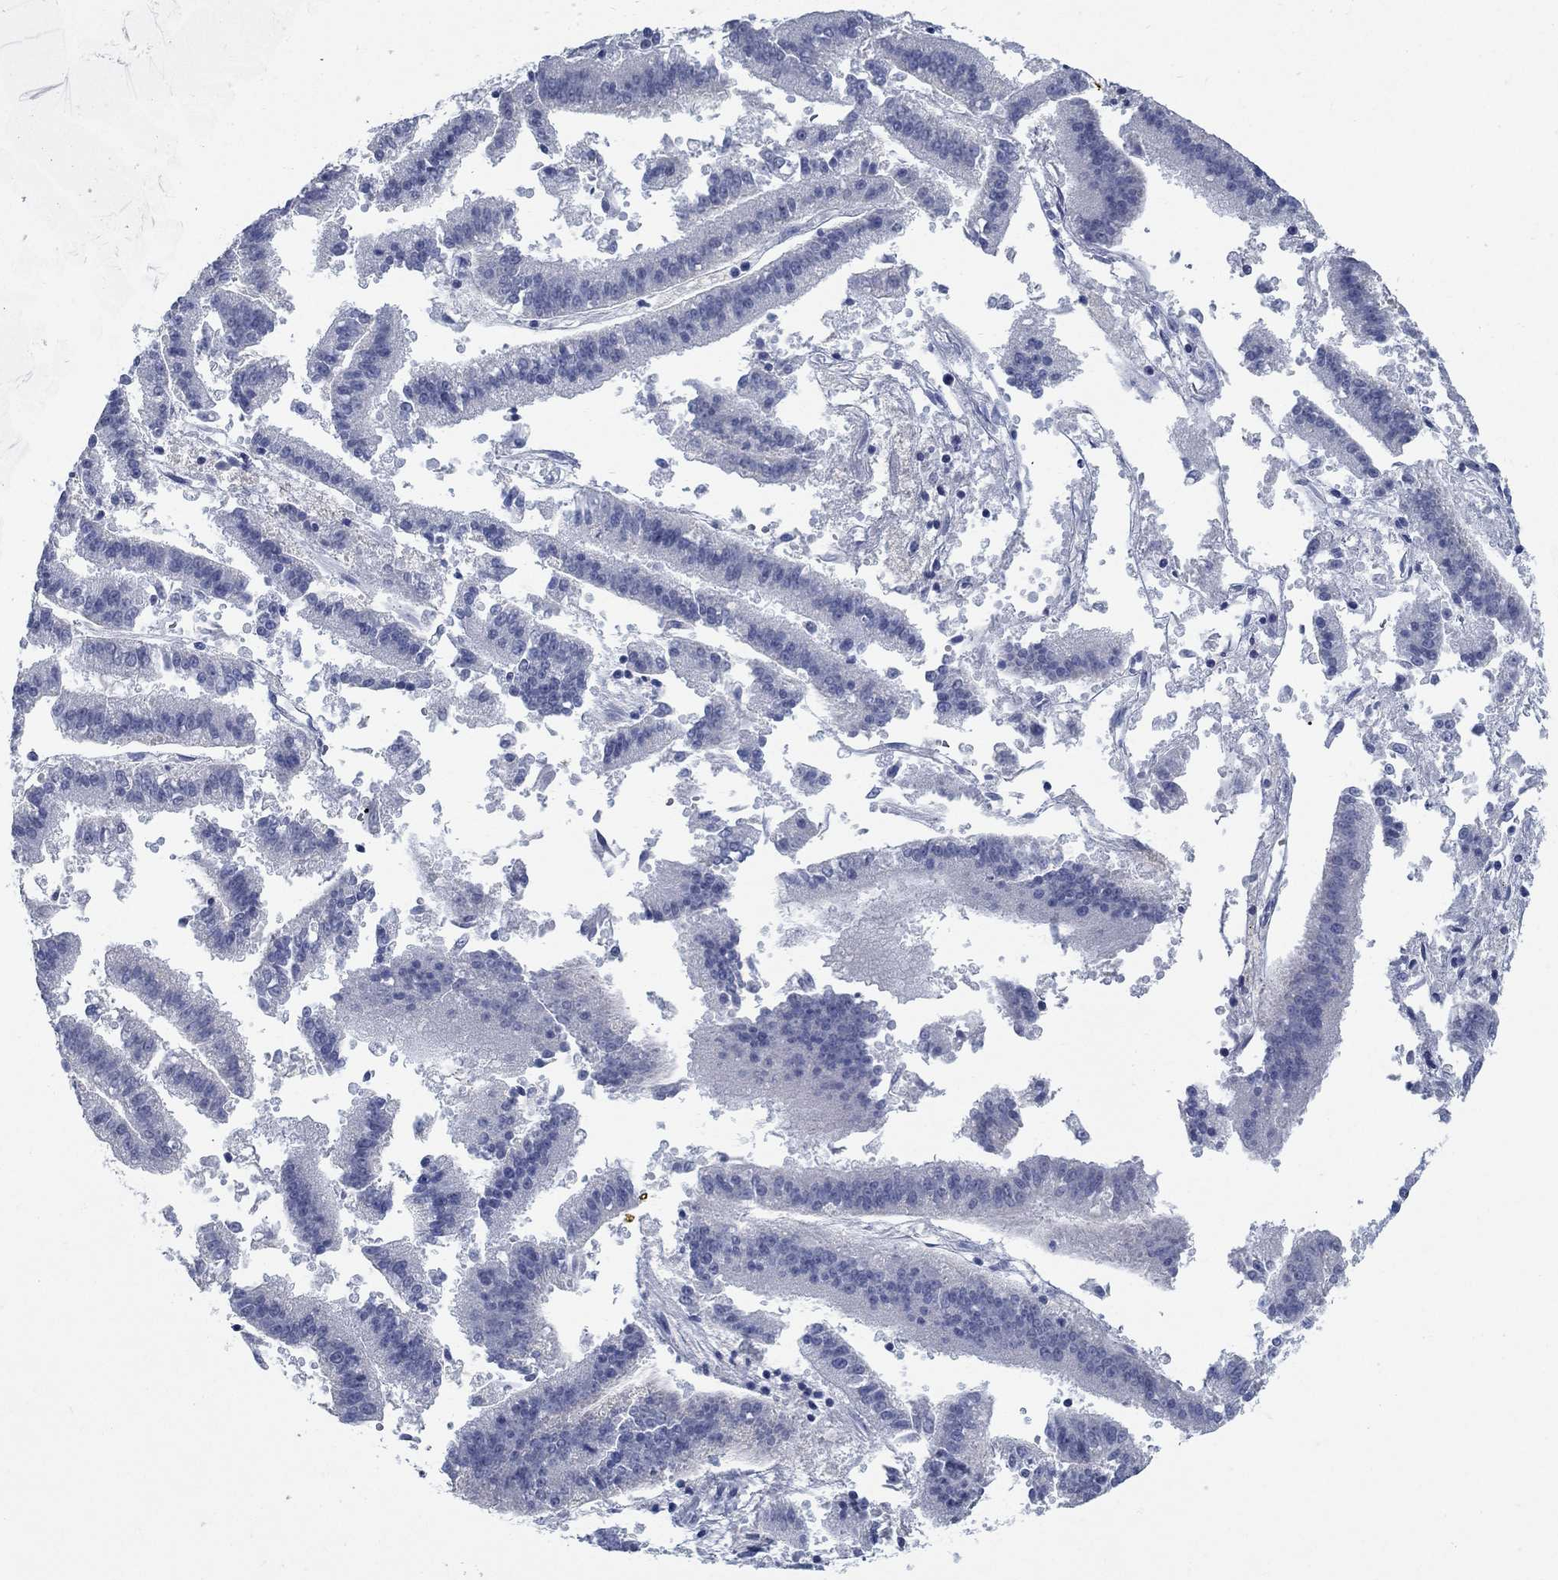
{"staining": {"intensity": "negative", "quantity": "none", "location": "none"}, "tissue": "endometrial cancer", "cell_type": "Tumor cells", "image_type": "cancer", "snomed": [{"axis": "morphology", "description": "Adenocarcinoma, NOS"}, {"axis": "topography", "description": "Endometrium"}], "caption": "Immunohistochemical staining of human adenocarcinoma (endometrial) reveals no significant expression in tumor cells. The staining was performed using DAB (3,3'-diaminobenzidine) to visualize the protein expression in brown, while the nuclei were stained in blue with hematoxylin (Magnification: 20x).", "gene": "DNER", "patient": {"sex": "female", "age": 66}}